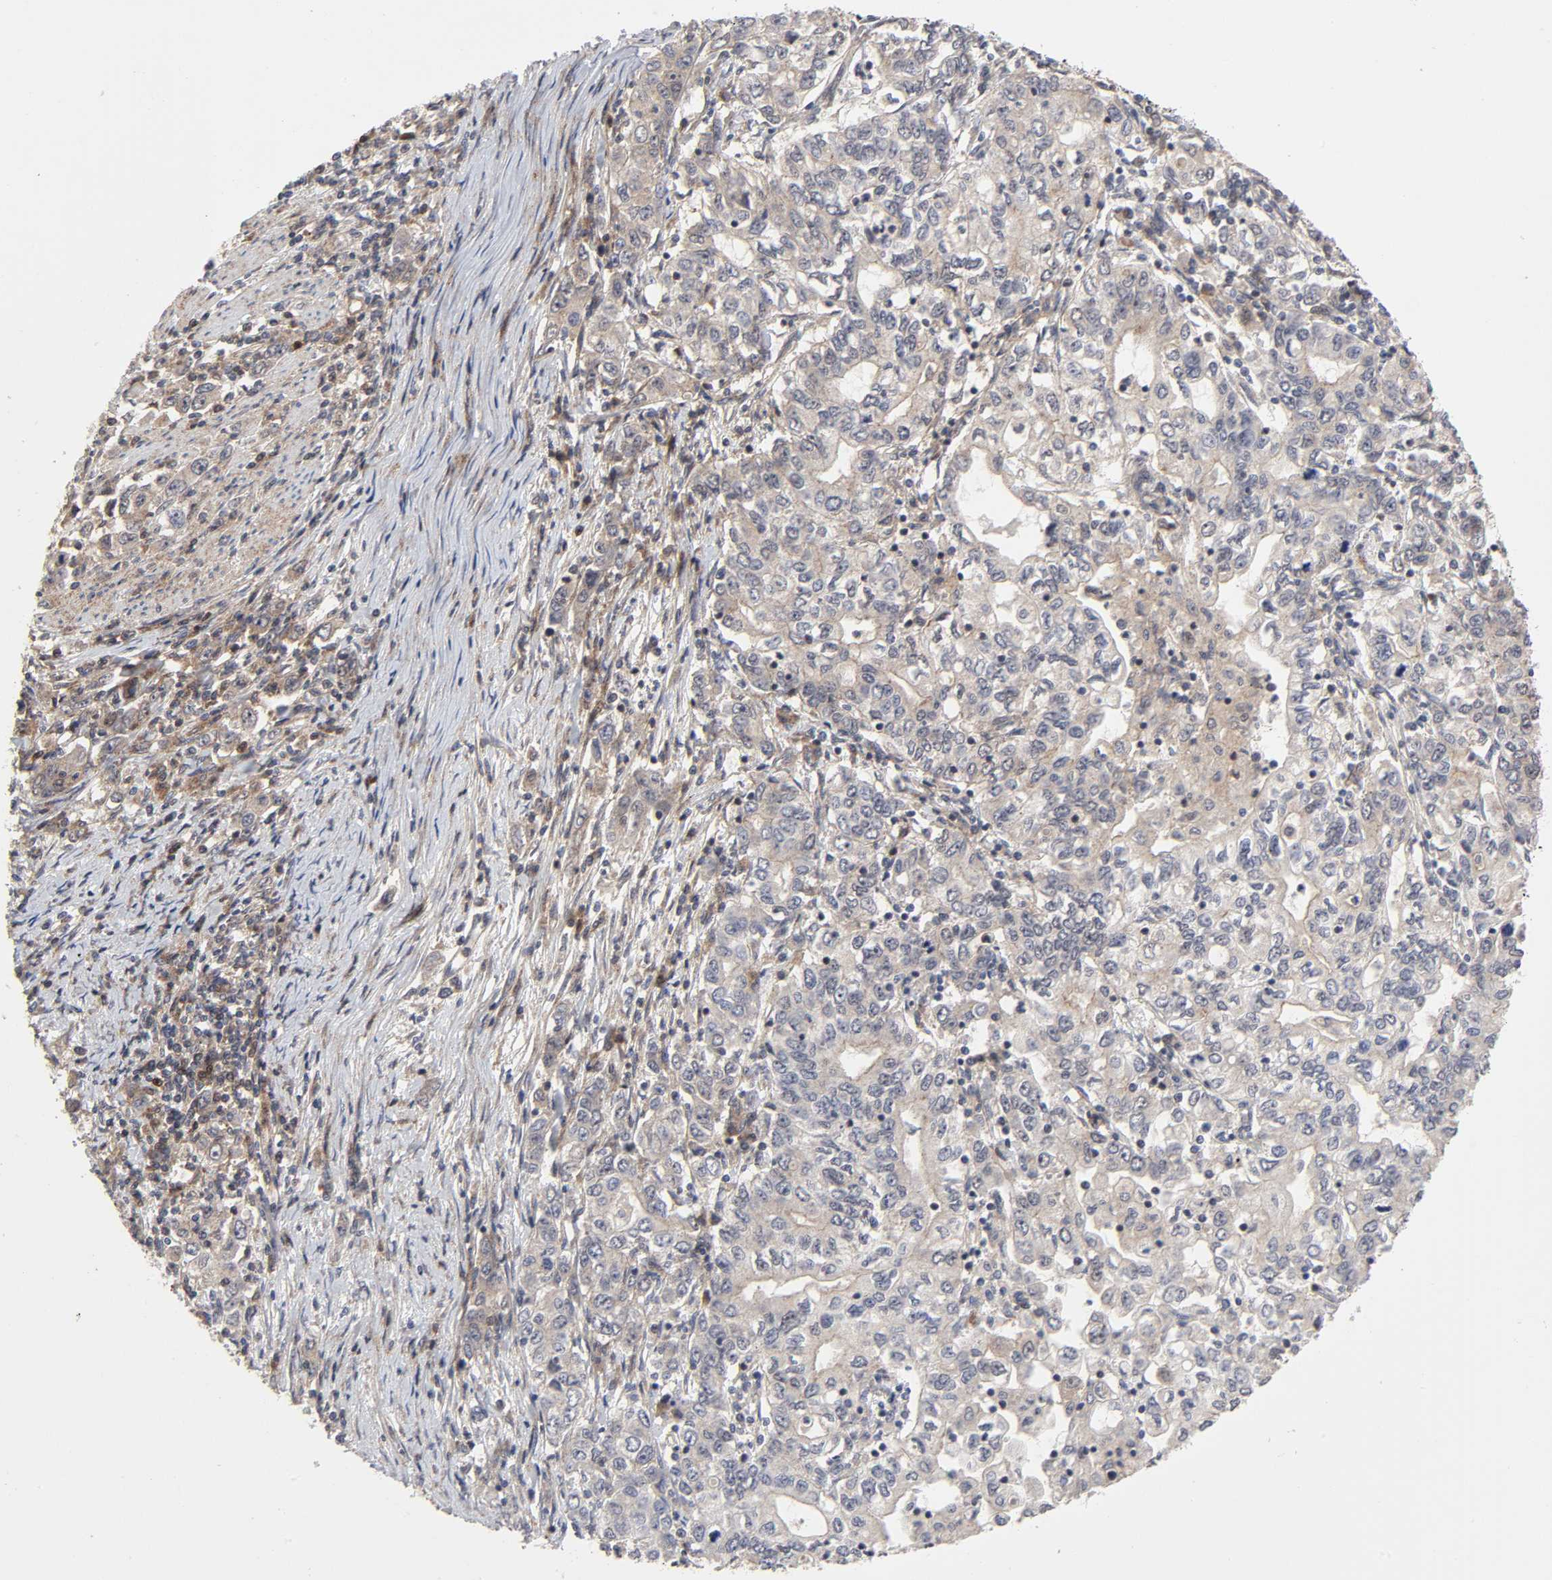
{"staining": {"intensity": "weak", "quantity": ">75%", "location": "cytoplasmic/membranous"}, "tissue": "stomach cancer", "cell_type": "Tumor cells", "image_type": "cancer", "snomed": [{"axis": "morphology", "description": "Adenocarcinoma, NOS"}, {"axis": "topography", "description": "Stomach, lower"}], "caption": "Human stomach cancer (adenocarcinoma) stained with a brown dye exhibits weak cytoplasmic/membranous positive expression in approximately >75% of tumor cells.", "gene": "CASP9", "patient": {"sex": "female", "age": 72}}